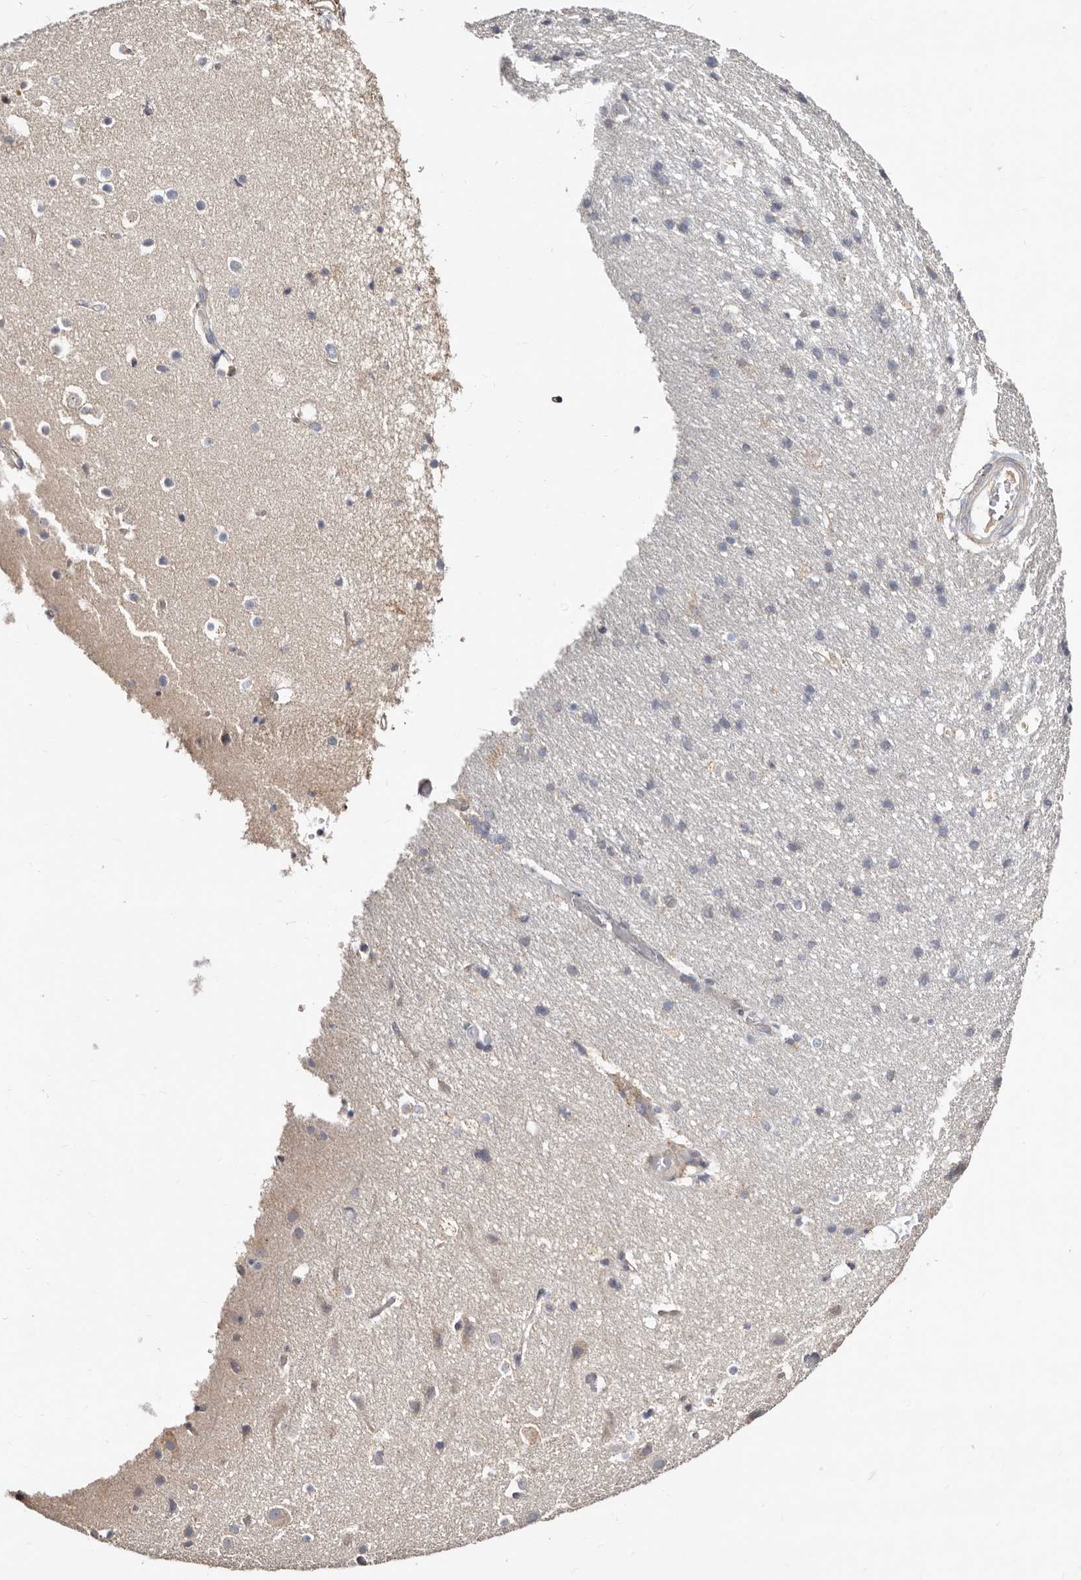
{"staining": {"intensity": "weak", "quantity": ">75%", "location": "cytoplasmic/membranous"}, "tissue": "cerebral cortex", "cell_type": "Endothelial cells", "image_type": "normal", "snomed": [{"axis": "morphology", "description": "Normal tissue, NOS"}, {"axis": "topography", "description": "Cerebral cortex"}], "caption": "Immunohistochemical staining of normal human cerebral cortex shows low levels of weak cytoplasmic/membranous staining in about >75% of endothelial cells.", "gene": "BAIAP2L1", "patient": {"sex": "male", "age": 54}}